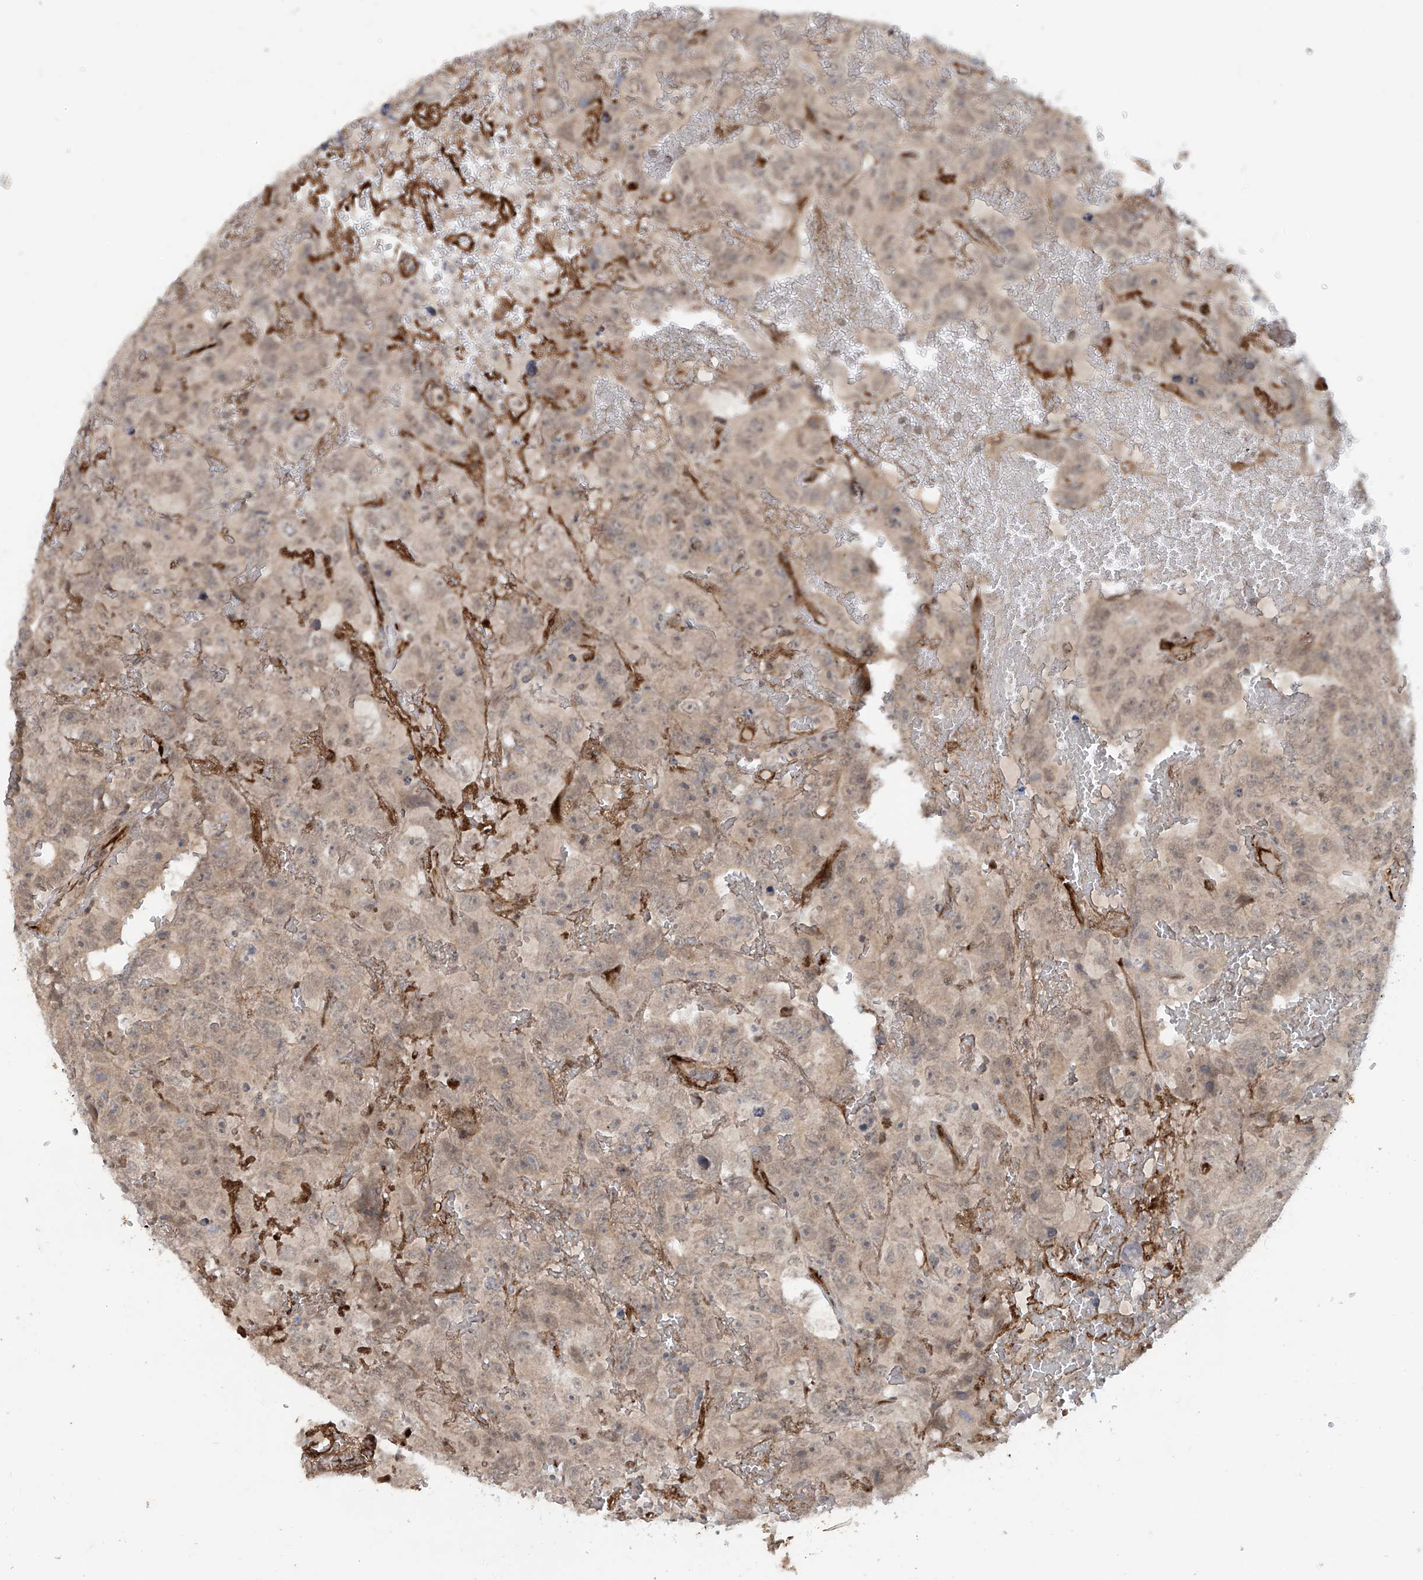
{"staining": {"intensity": "weak", "quantity": ">75%", "location": "cytoplasmic/membranous"}, "tissue": "testis cancer", "cell_type": "Tumor cells", "image_type": "cancer", "snomed": [{"axis": "morphology", "description": "Carcinoma, Embryonal, NOS"}, {"axis": "topography", "description": "Testis"}], "caption": "This is an image of immunohistochemistry (IHC) staining of testis cancer (embryonal carcinoma), which shows weak positivity in the cytoplasmic/membranous of tumor cells.", "gene": "LAGE3", "patient": {"sex": "male", "age": 45}}